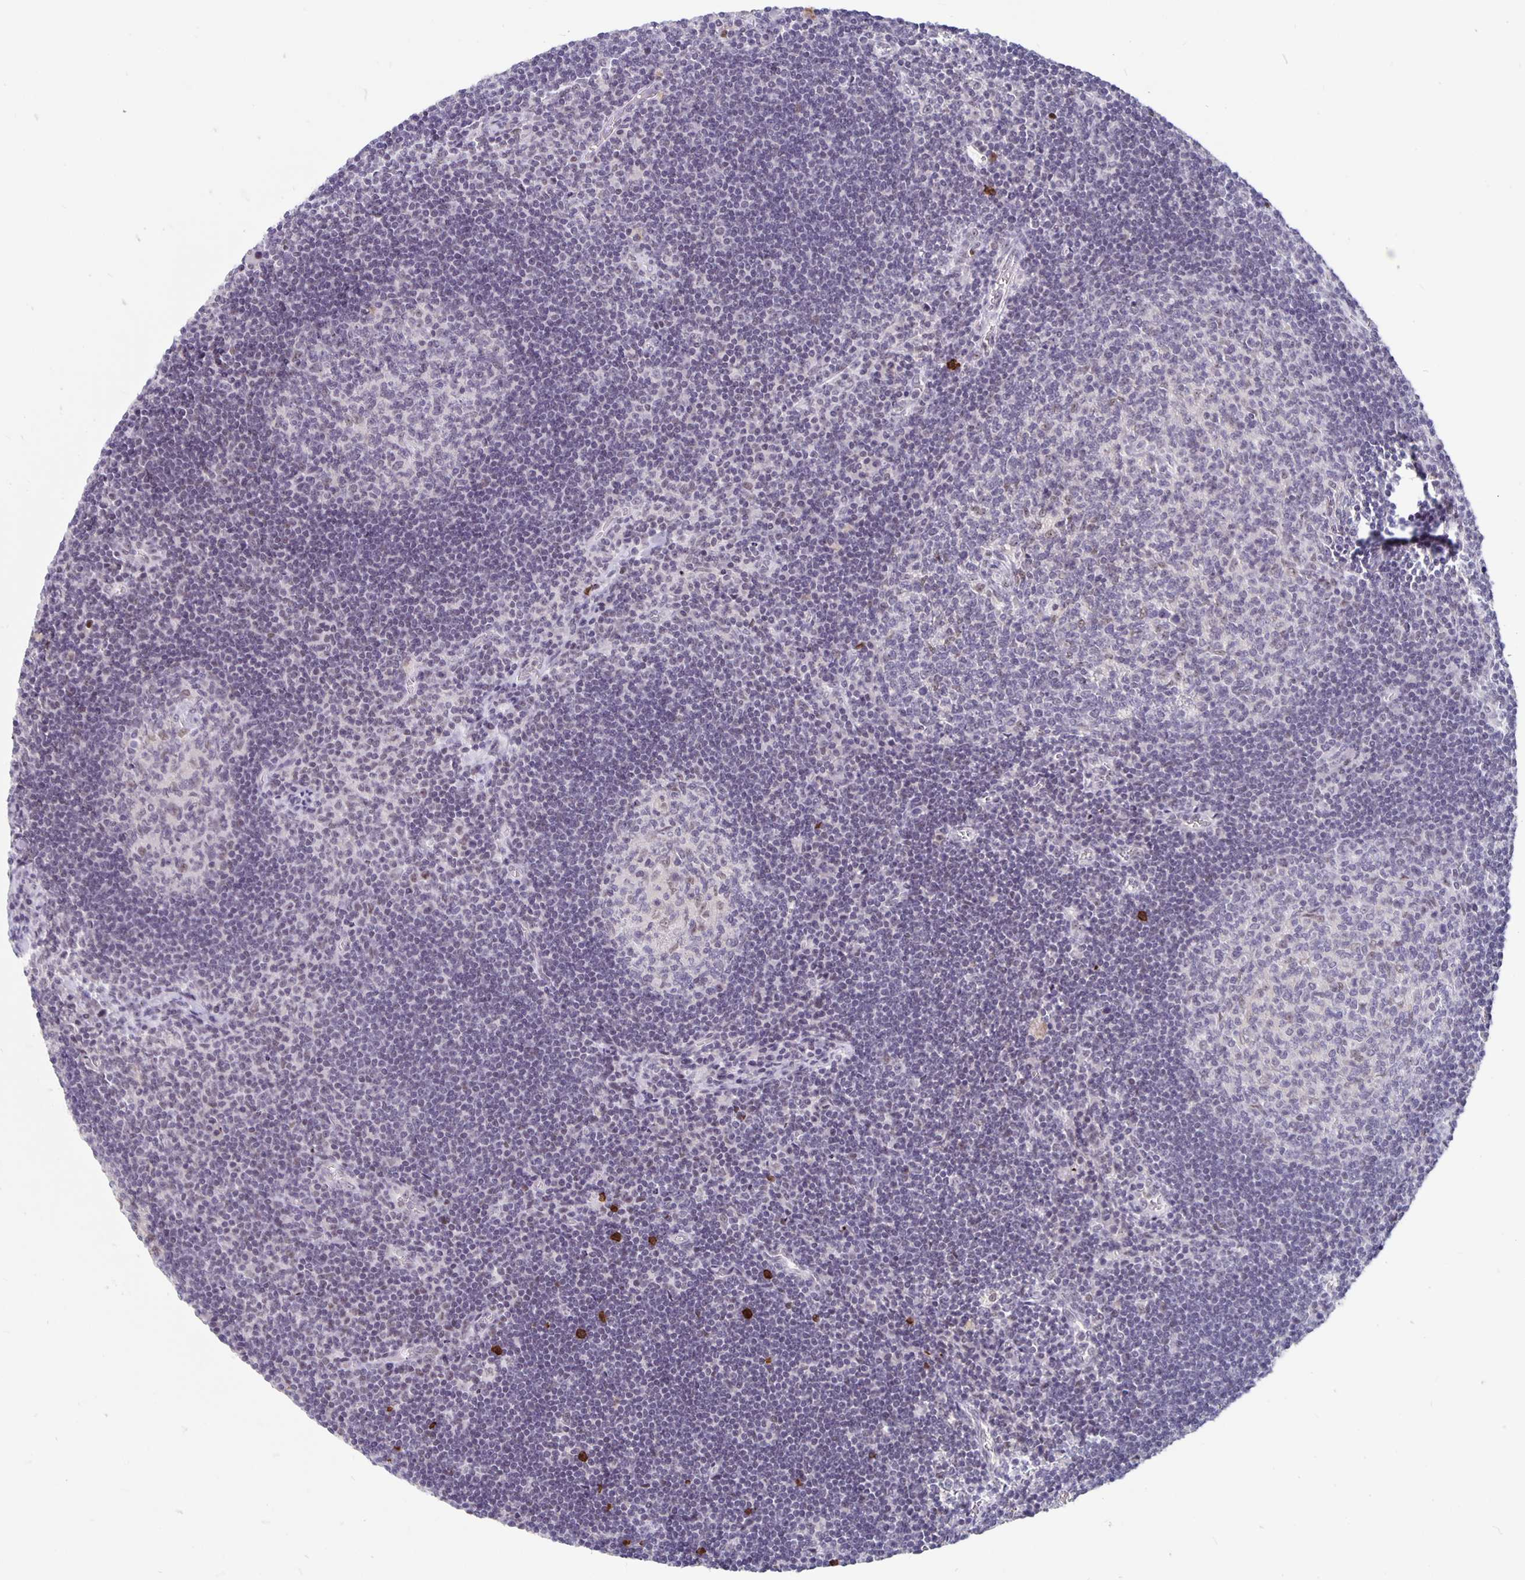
{"staining": {"intensity": "negative", "quantity": "none", "location": "none"}, "tissue": "lymph node", "cell_type": "Germinal center cells", "image_type": "normal", "snomed": [{"axis": "morphology", "description": "Normal tissue, NOS"}, {"axis": "topography", "description": "Lymph node"}], "caption": "Germinal center cells show no significant protein expression in normal lymph node. (IHC, brightfield microscopy, high magnification).", "gene": "ZNF691", "patient": {"sex": "male", "age": 67}}